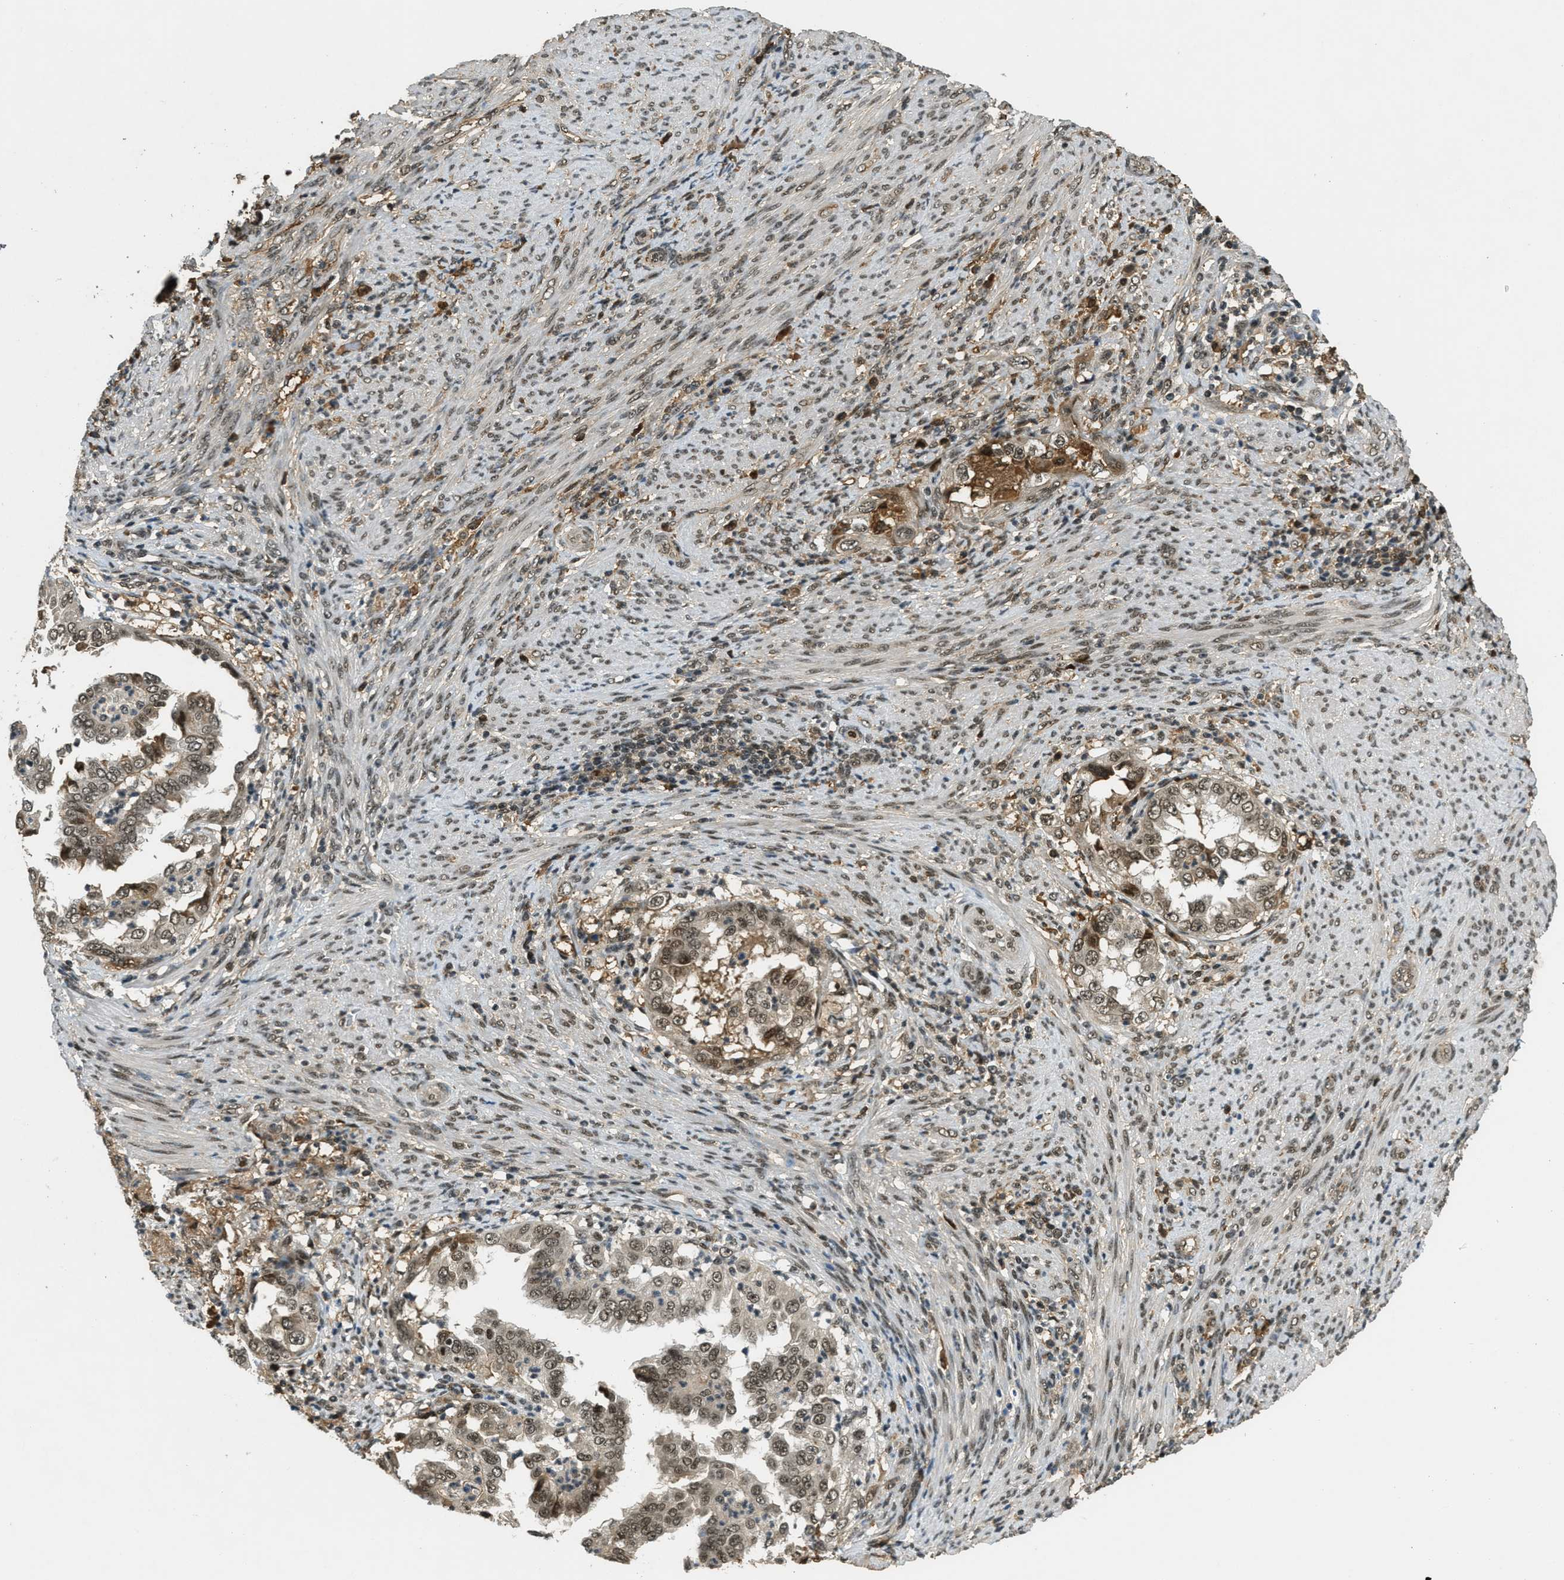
{"staining": {"intensity": "strong", "quantity": ">75%", "location": "cytoplasmic/membranous,nuclear"}, "tissue": "endometrial cancer", "cell_type": "Tumor cells", "image_type": "cancer", "snomed": [{"axis": "morphology", "description": "Adenocarcinoma, NOS"}, {"axis": "topography", "description": "Endometrium"}], "caption": "Protein staining of endometrial adenocarcinoma tissue shows strong cytoplasmic/membranous and nuclear positivity in about >75% of tumor cells.", "gene": "ZNF148", "patient": {"sex": "female", "age": 85}}